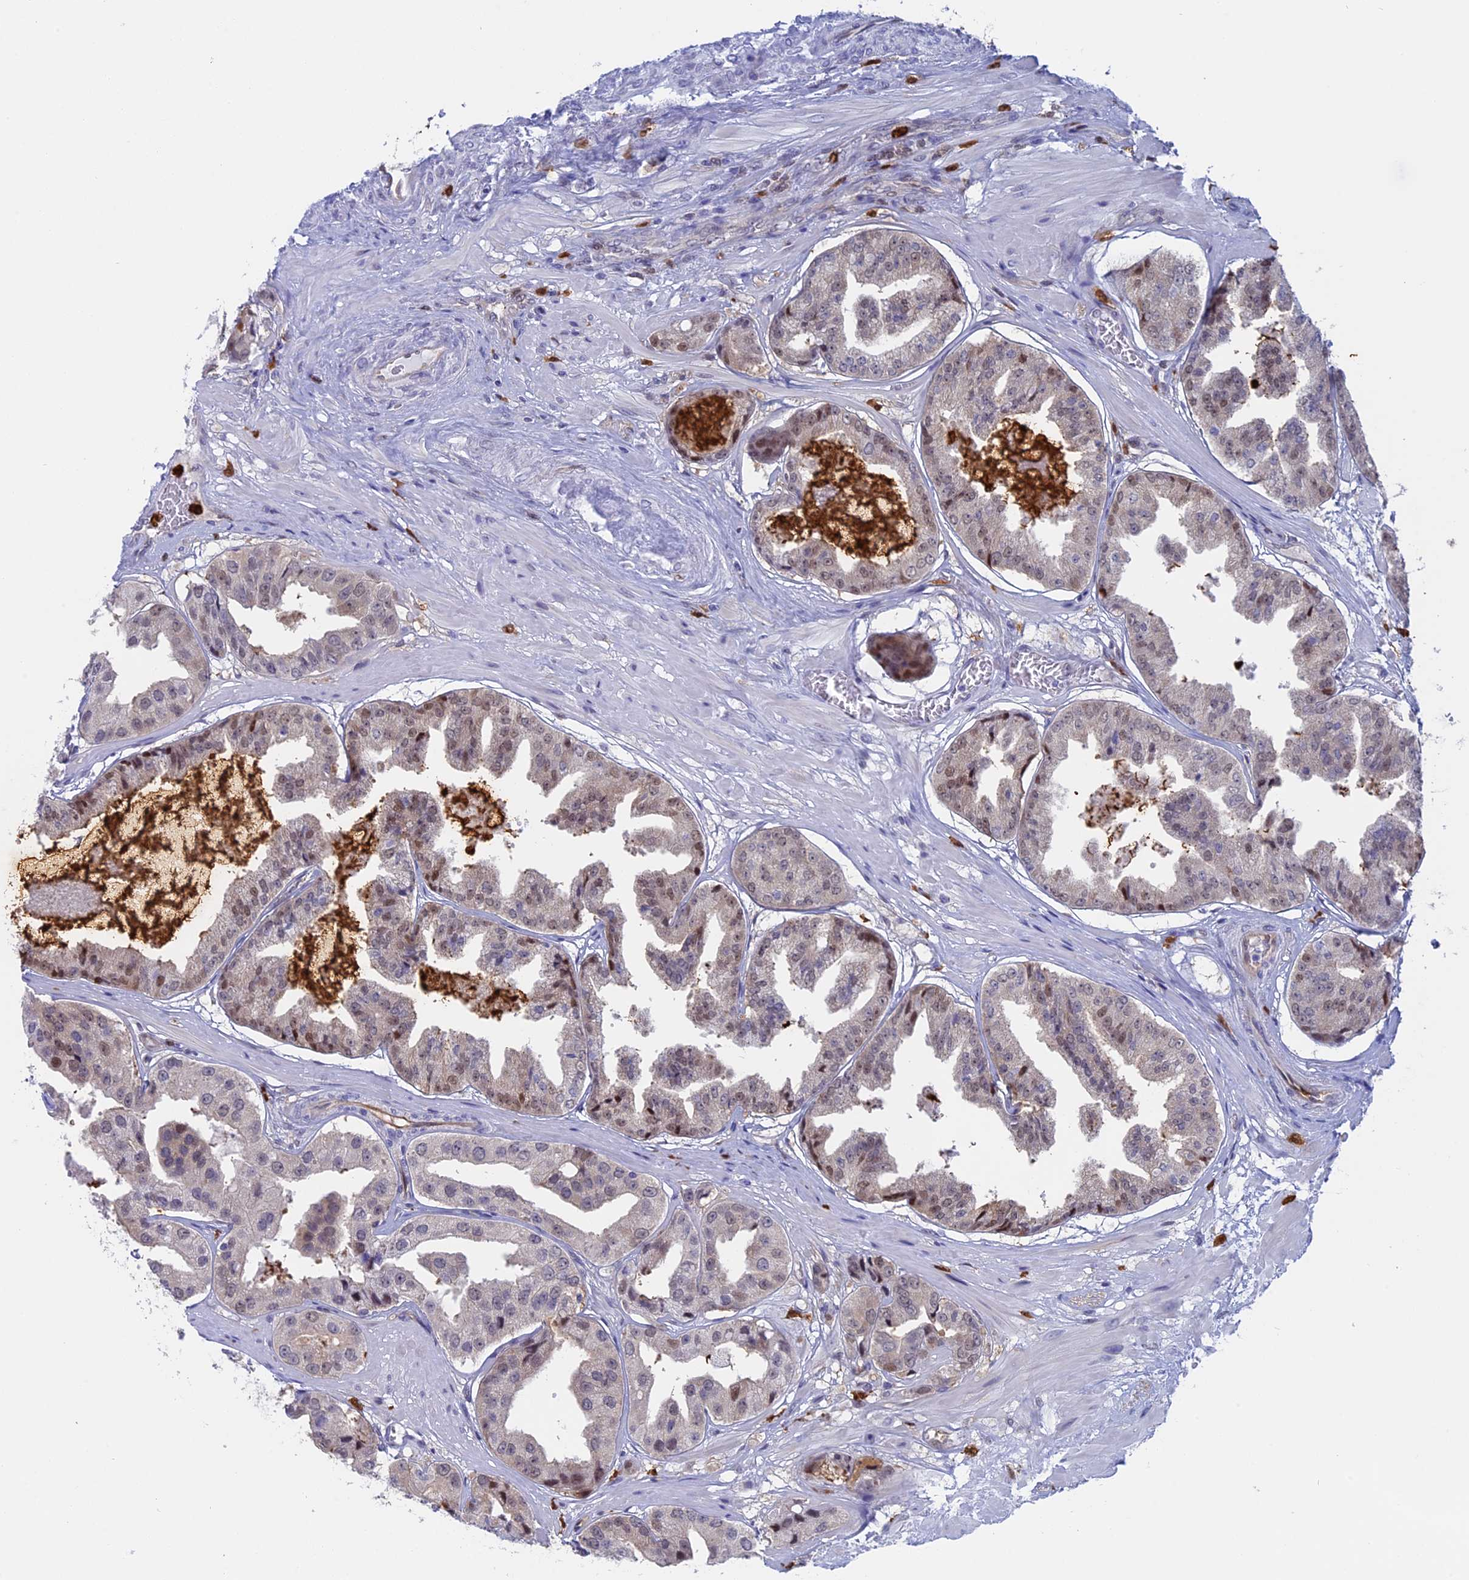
{"staining": {"intensity": "weak", "quantity": "<25%", "location": "nuclear"}, "tissue": "prostate cancer", "cell_type": "Tumor cells", "image_type": "cancer", "snomed": [{"axis": "morphology", "description": "Adenocarcinoma, High grade"}, {"axis": "topography", "description": "Prostate"}], "caption": "Image shows no protein positivity in tumor cells of adenocarcinoma (high-grade) (prostate) tissue. (Brightfield microscopy of DAB (3,3'-diaminobenzidine) IHC at high magnification).", "gene": "SLC26A1", "patient": {"sex": "male", "age": 63}}